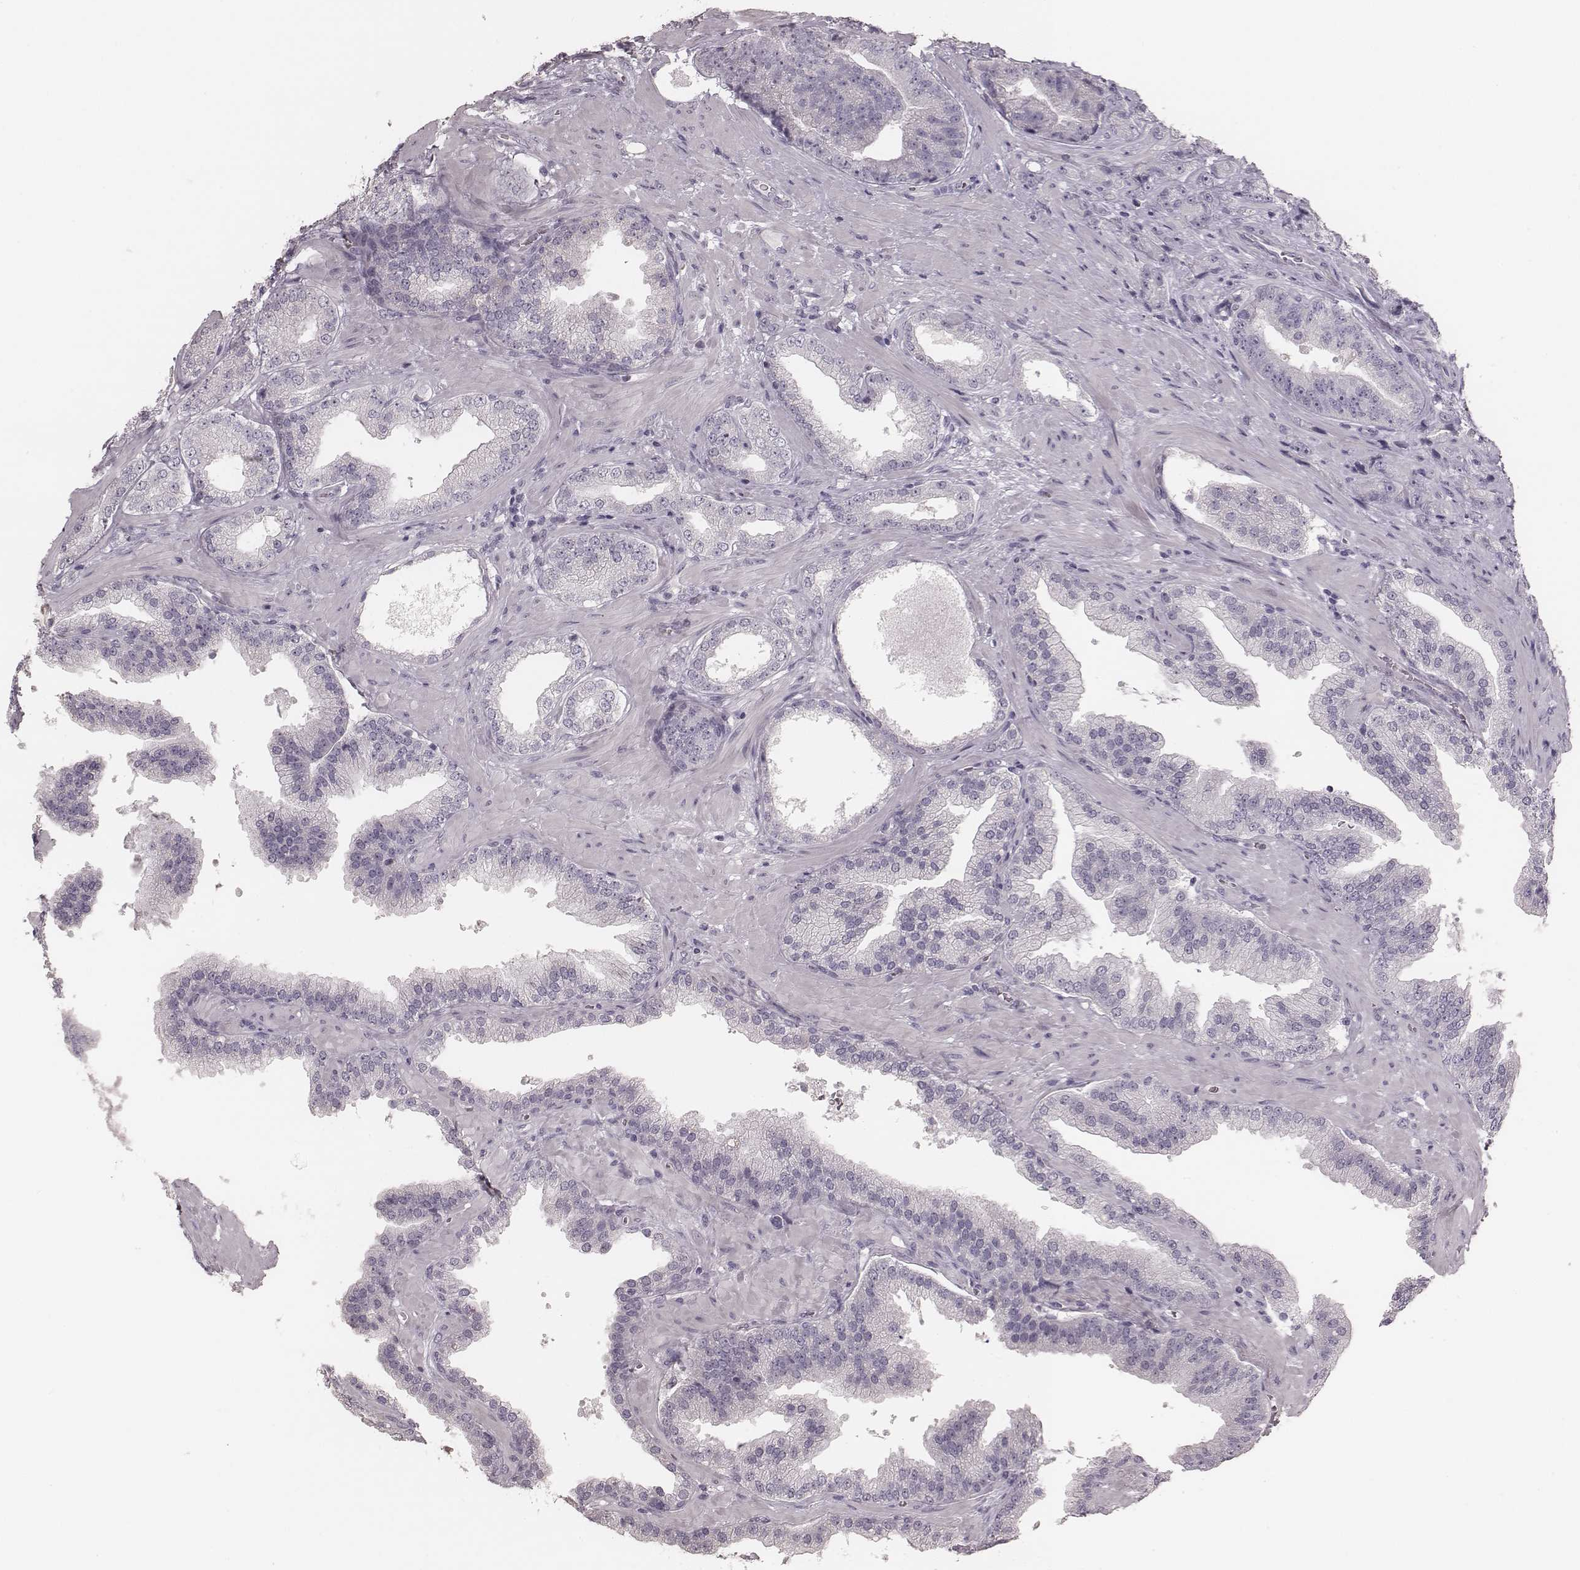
{"staining": {"intensity": "negative", "quantity": "none", "location": "none"}, "tissue": "prostate cancer", "cell_type": "Tumor cells", "image_type": "cancer", "snomed": [{"axis": "morphology", "description": "Adenocarcinoma, NOS"}, {"axis": "topography", "description": "Prostate"}], "caption": "Immunohistochemistry (IHC) of human prostate cancer (adenocarcinoma) displays no positivity in tumor cells.", "gene": "ZP4", "patient": {"sex": "male", "age": 63}}